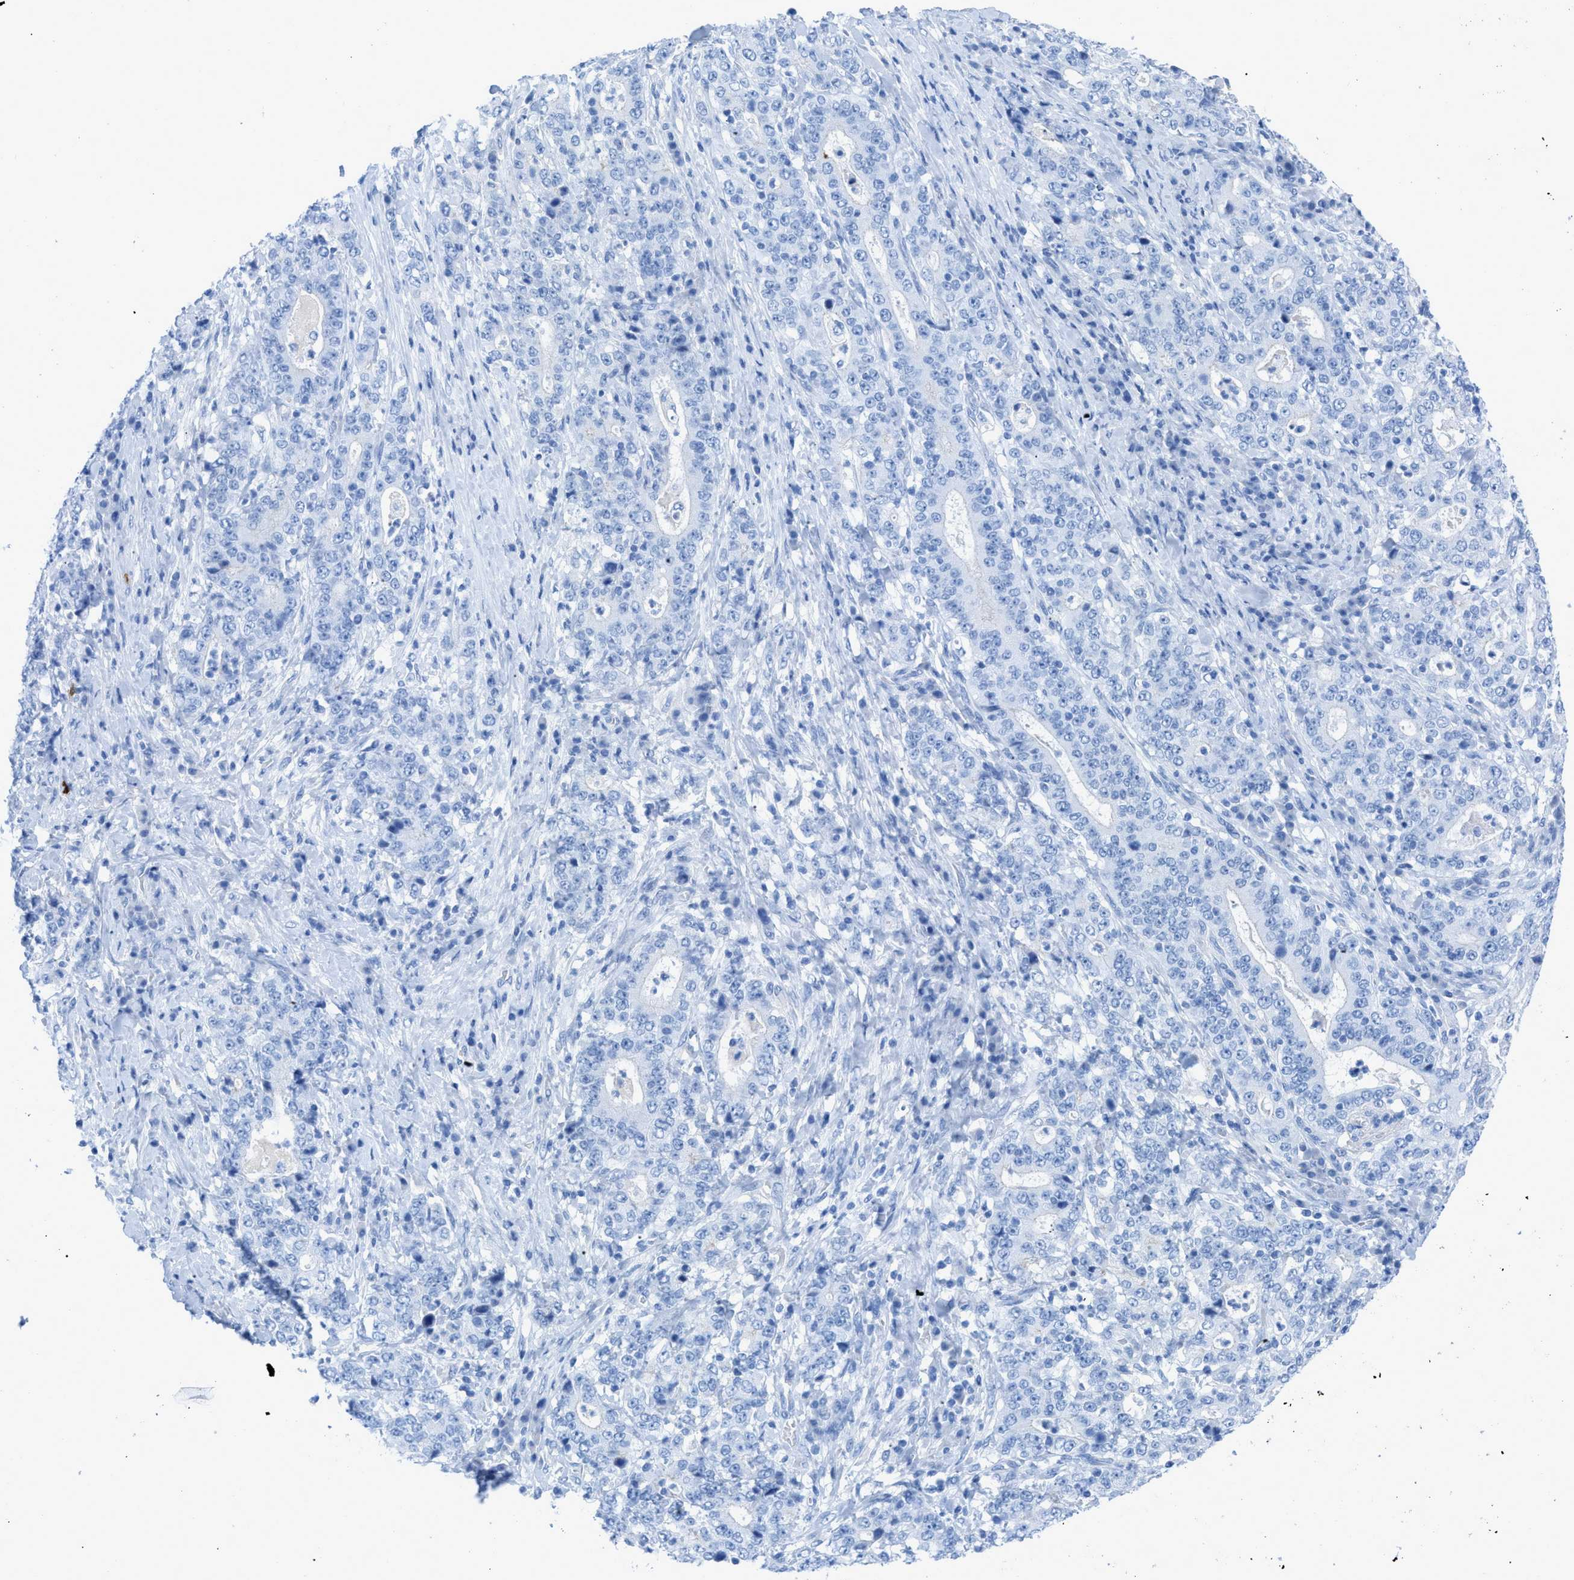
{"staining": {"intensity": "negative", "quantity": "none", "location": "none"}, "tissue": "stomach cancer", "cell_type": "Tumor cells", "image_type": "cancer", "snomed": [{"axis": "morphology", "description": "Normal tissue, NOS"}, {"axis": "morphology", "description": "Adenocarcinoma, NOS"}, {"axis": "topography", "description": "Stomach, upper"}, {"axis": "topography", "description": "Stomach"}], "caption": "Immunohistochemical staining of adenocarcinoma (stomach) exhibits no significant positivity in tumor cells.", "gene": "TCL1A", "patient": {"sex": "male", "age": 59}}